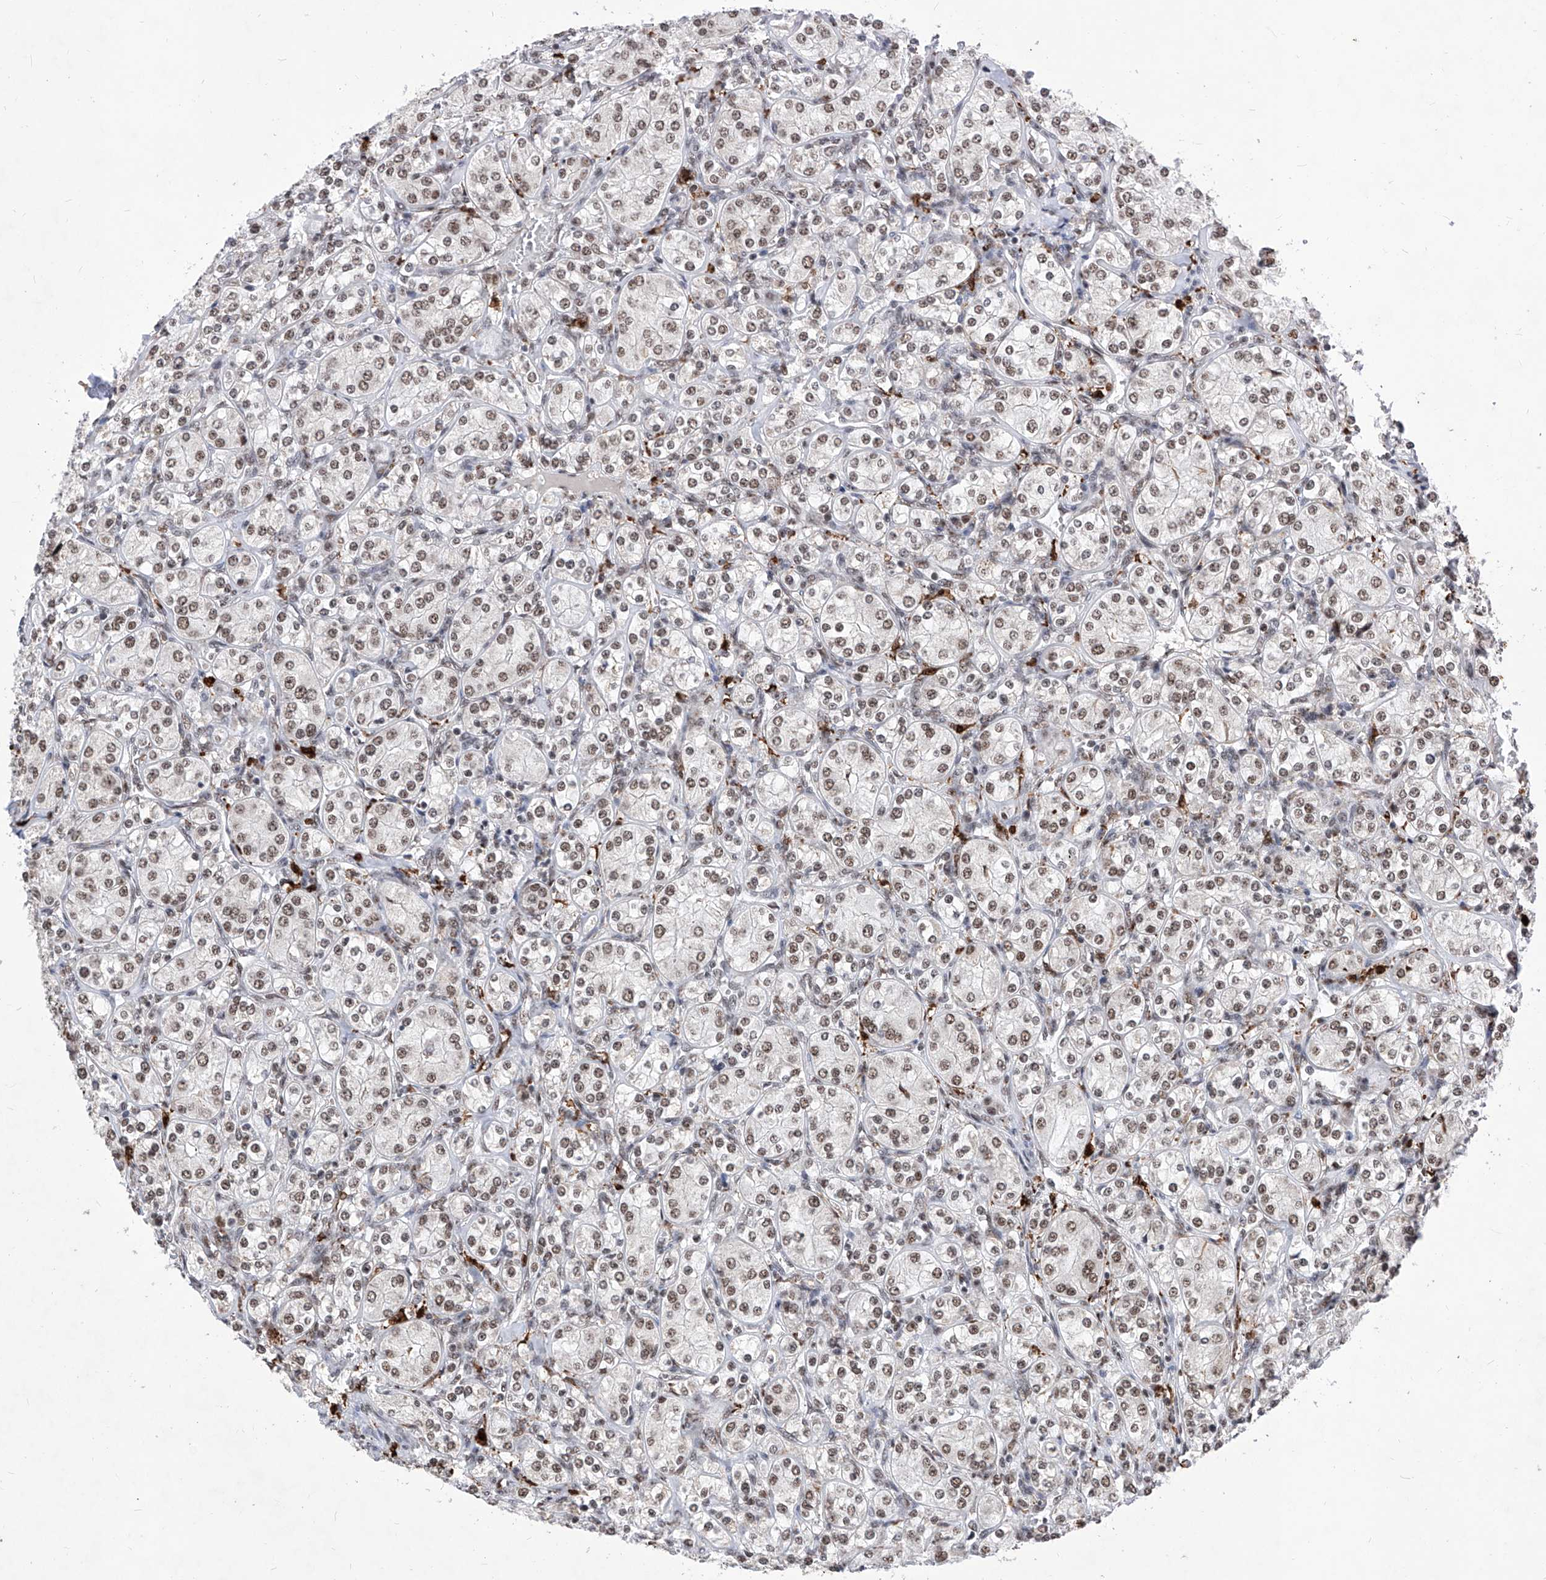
{"staining": {"intensity": "moderate", "quantity": ">75%", "location": "nuclear"}, "tissue": "renal cancer", "cell_type": "Tumor cells", "image_type": "cancer", "snomed": [{"axis": "morphology", "description": "Adenocarcinoma, NOS"}, {"axis": "topography", "description": "Kidney"}], "caption": "Immunohistochemical staining of human renal cancer shows medium levels of moderate nuclear expression in approximately >75% of tumor cells. (DAB (3,3'-diaminobenzidine) = brown stain, brightfield microscopy at high magnification).", "gene": "PHF5A", "patient": {"sex": "male", "age": 77}}